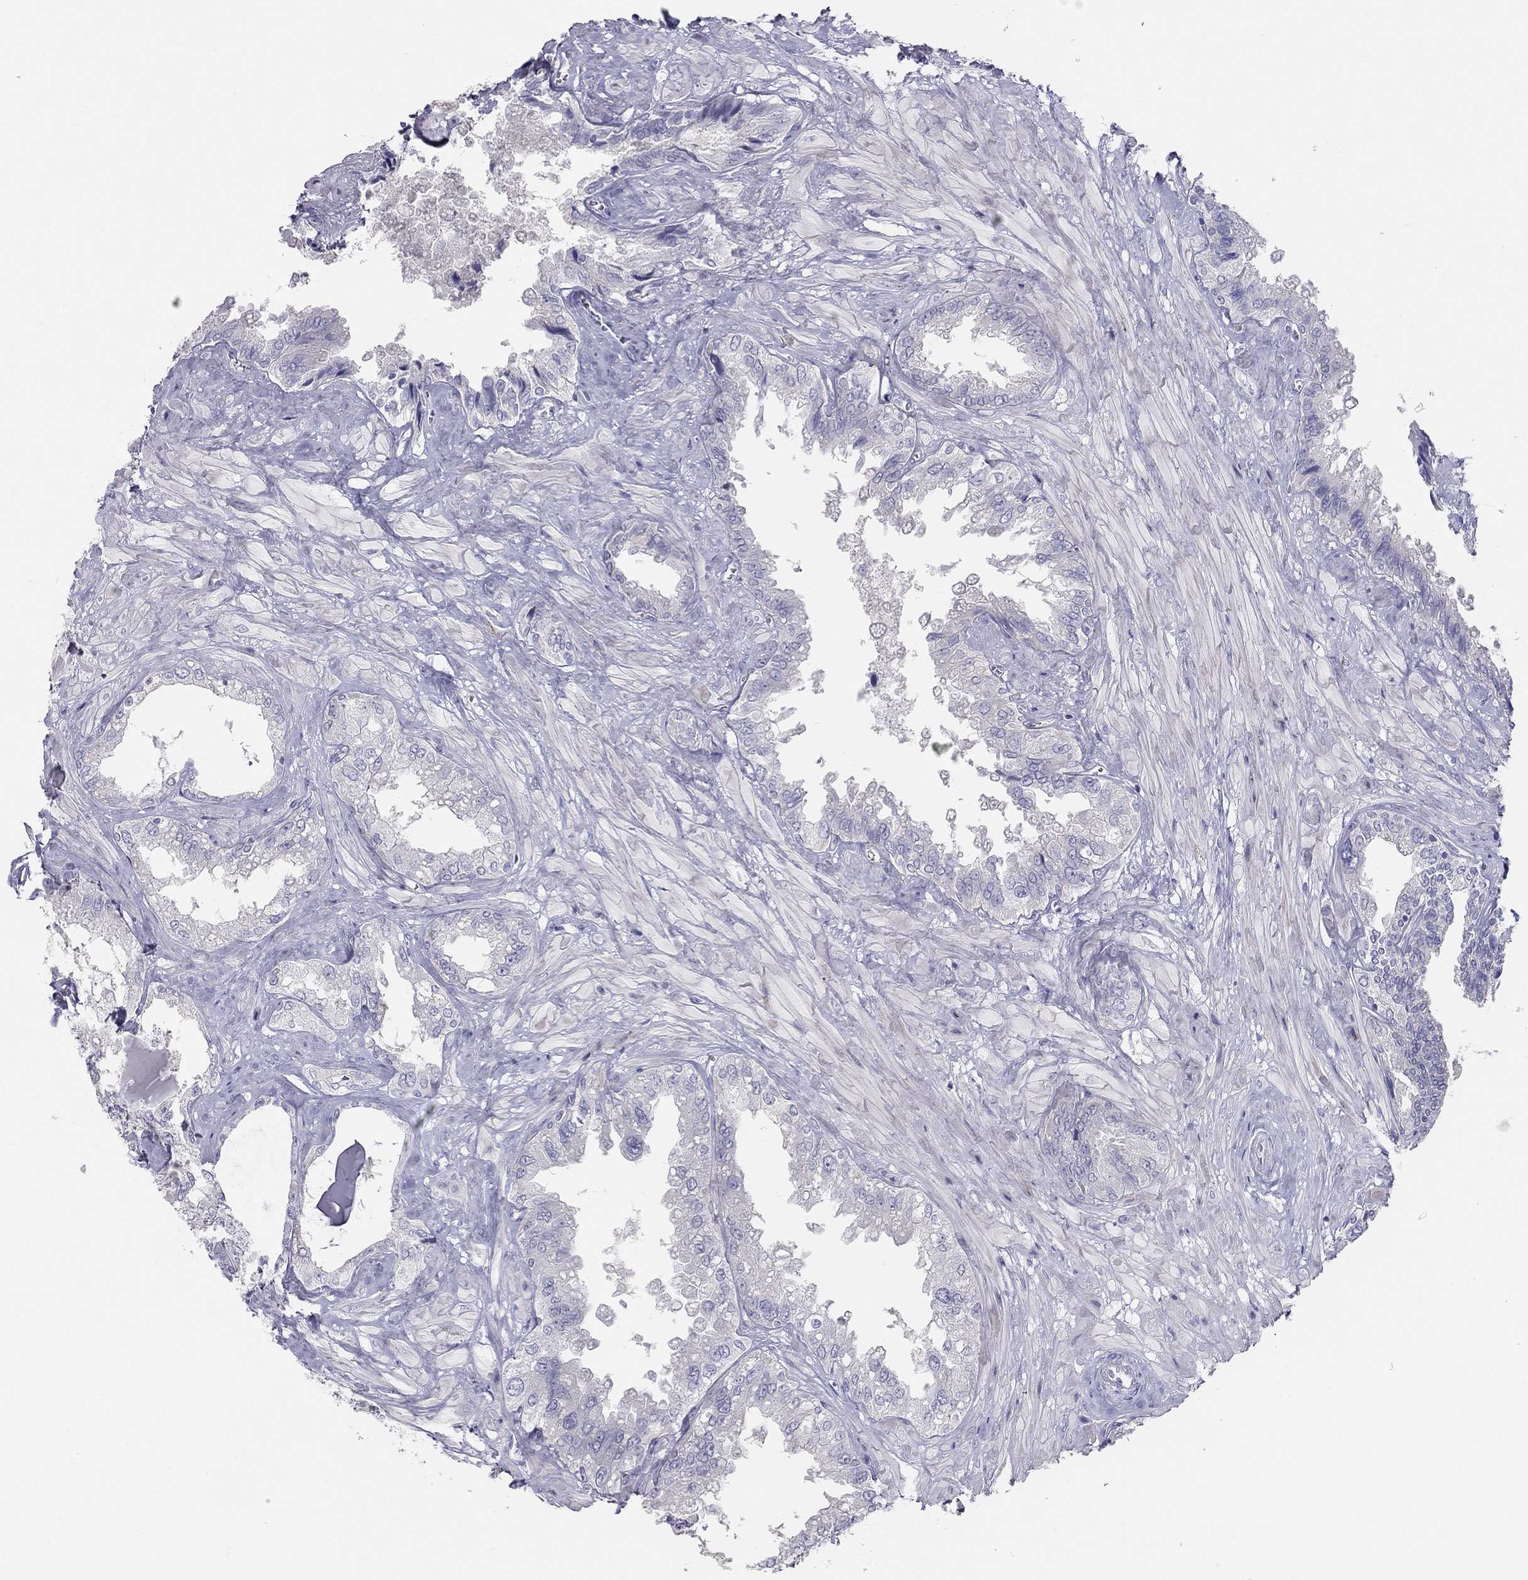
{"staining": {"intensity": "negative", "quantity": "none", "location": "none"}, "tissue": "seminal vesicle", "cell_type": "Glandular cells", "image_type": "normal", "snomed": [{"axis": "morphology", "description": "Normal tissue, NOS"}, {"axis": "topography", "description": "Seminal veicle"}], "caption": "The image displays no staining of glandular cells in benign seminal vesicle.", "gene": "MGAT4C", "patient": {"sex": "male", "age": 67}}